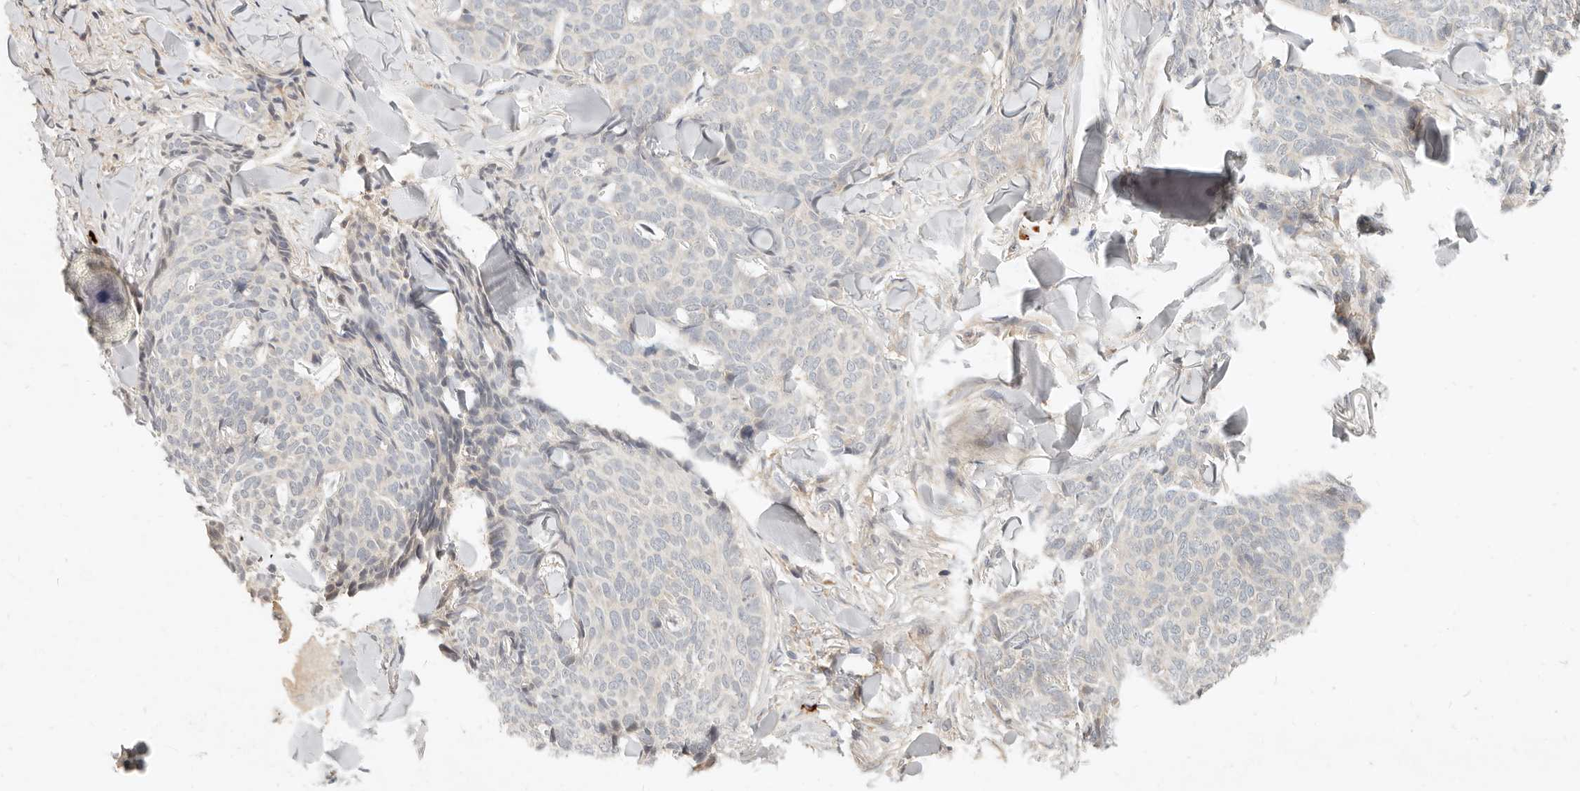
{"staining": {"intensity": "negative", "quantity": "none", "location": "none"}, "tissue": "skin cancer", "cell_type": "Tumor cells", "image_type": "cancer", "snomed": [{"axis": "morphology", "description": "Normal tissue, NOS"}, {"axis": "morphology", "description": "Basal cell carcinoma"}, {"axis": "topography", "description": "Skin"}], "caption": "Immunohistochemistry image of neoplastic tissue: human skin cancer (basal cell carcinoma) stained with DAB exhibits no significant protein expression in tumor cells.", "gene": "UBXN11", "patient": {"sex": "male", "age": 50}}